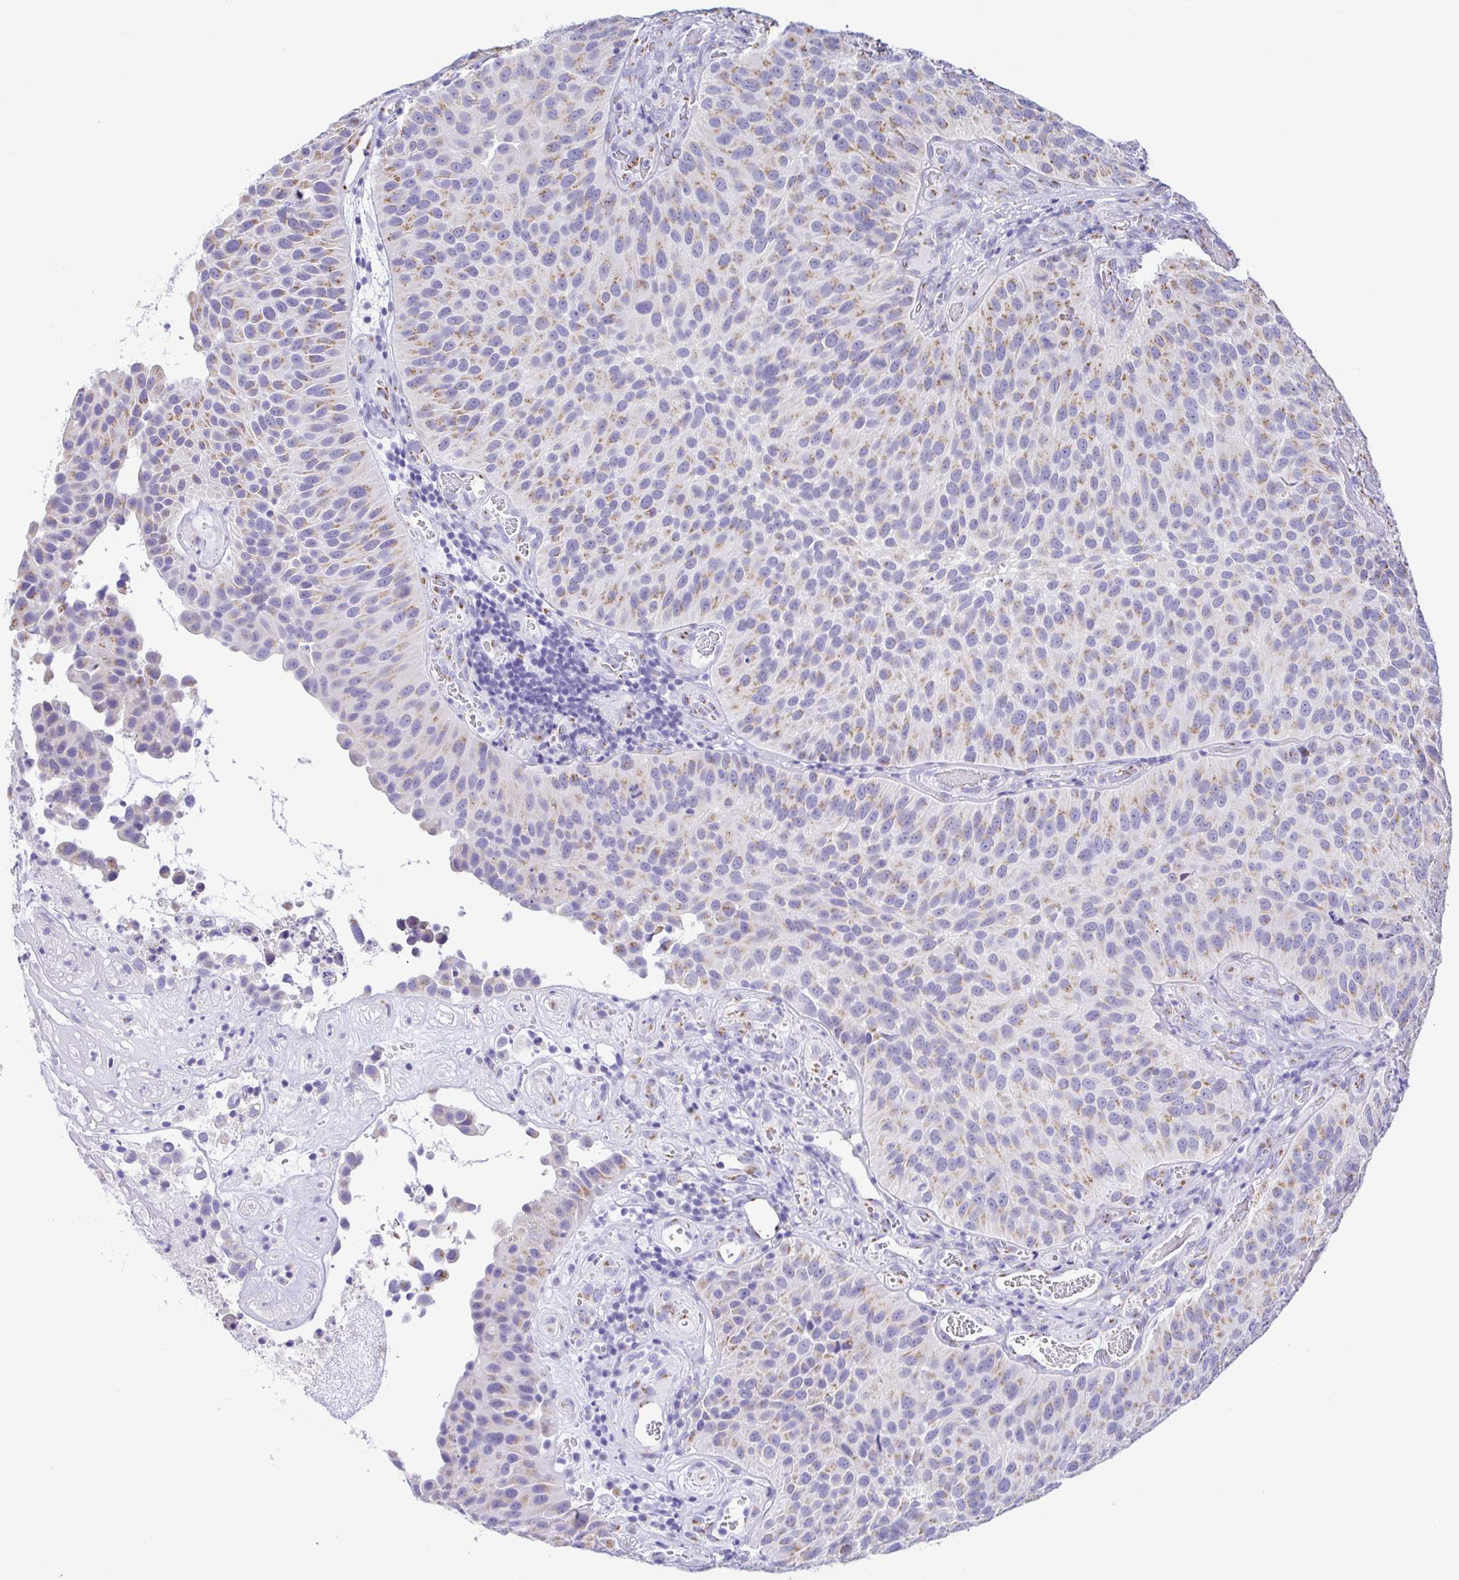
{"staining": {"intensity": "weak", "quantity": "25%-75%", "location": "cytoplasmic/membranous"}, "tissue": "urothelial cancer", "cell_type": "Tumor cells", "image_type": "cancer", "snomed": [{"axis": "morphology", "description": "Urothelial carcinoma, Low grade"}, {"axis": "topography", "description": "Urinary bladder"}], "caption": "About 25%-75% of tumor cells in human low-grade urothelial carcinoma show weak cytoplasmic/membranous protein positivity as visualized by brown immunohistochemical staining.", "gene": "SULT1B1", "patient": {"sex": "male", "age": 76}}